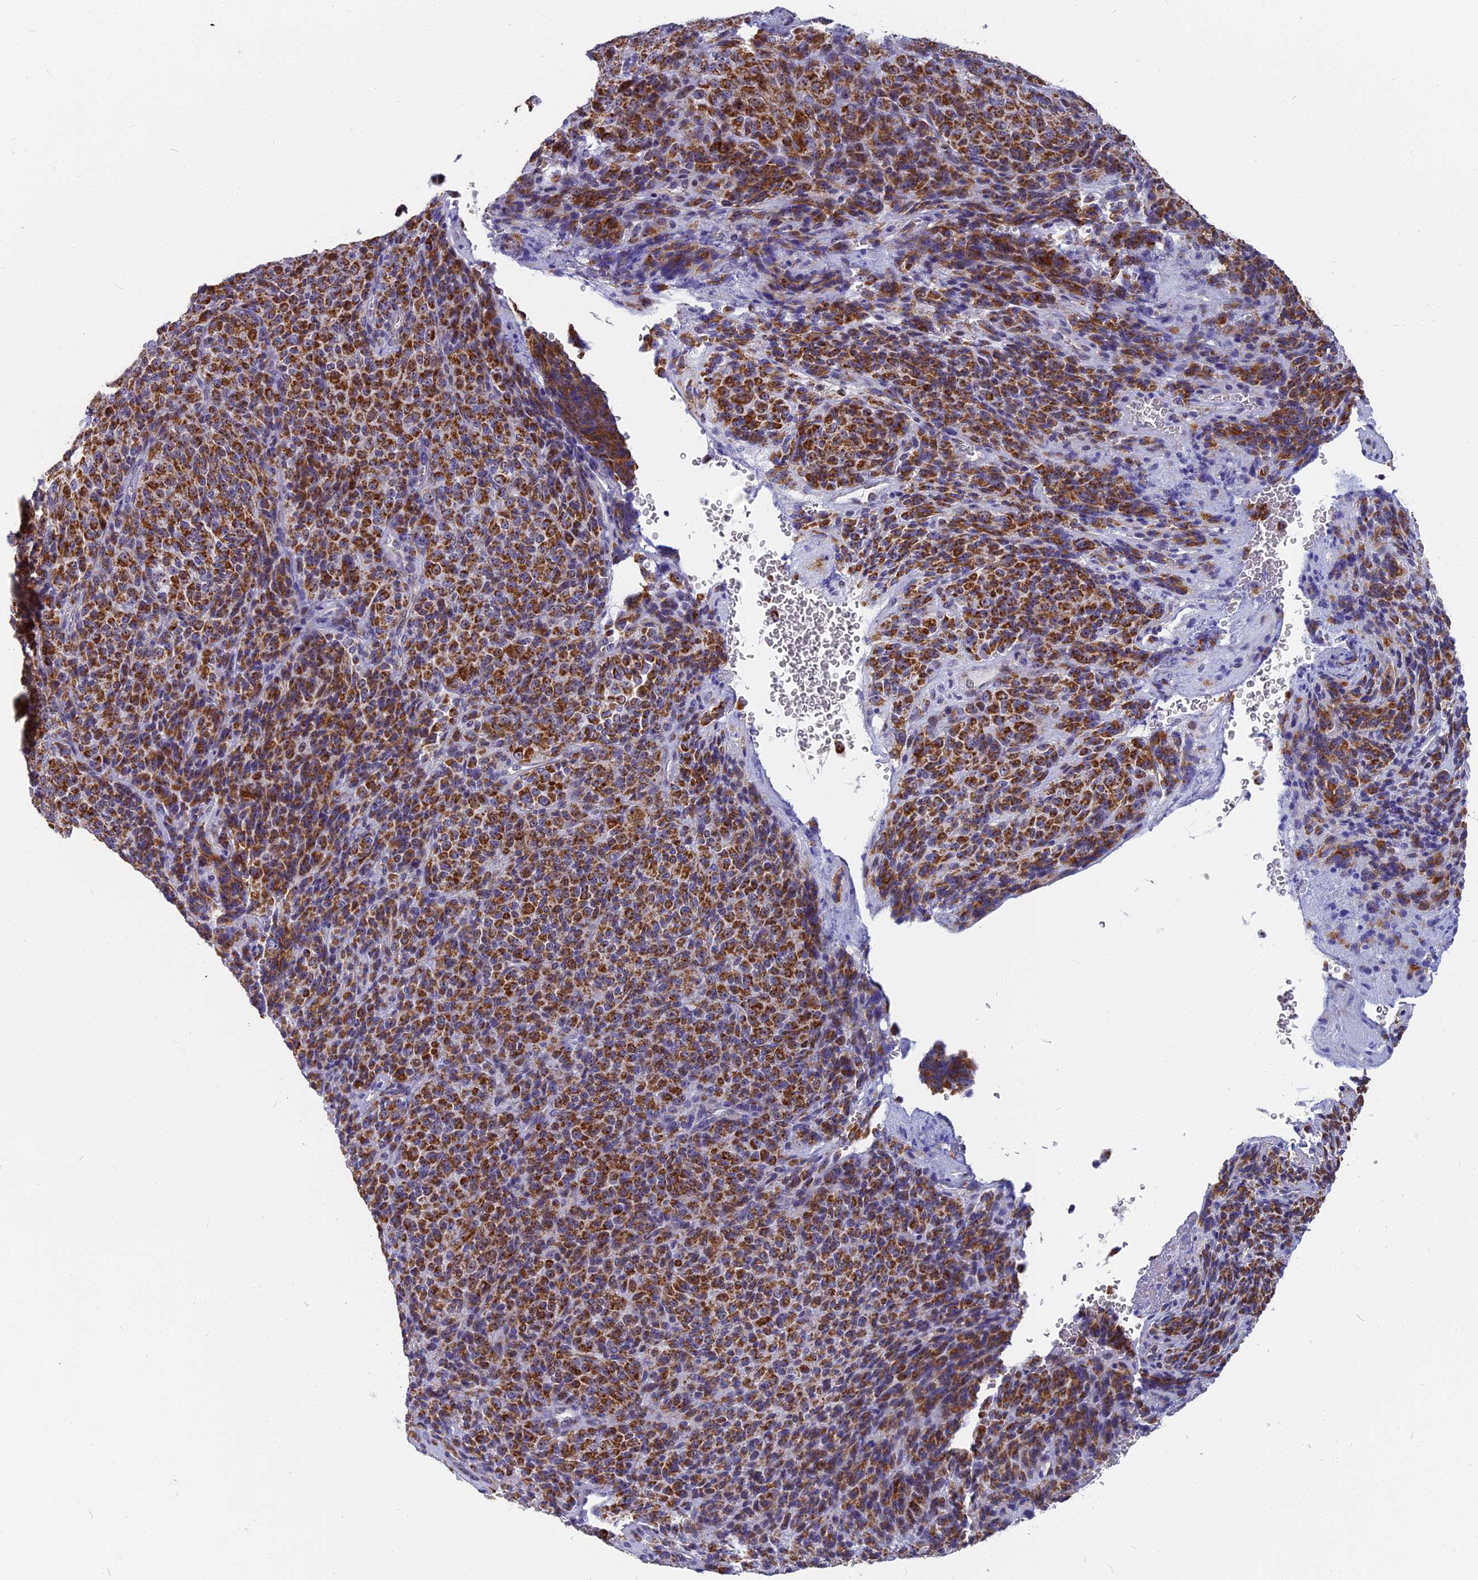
{"staining": {"intensity": "strong", "quantity": ">75%", "location": "cytoplasmic/membranous"}, "tissue": "melanoma", "cell_type": "Tumor cells", "image_type": "cancer", "snomed": [{"axis": "morphology", "description": "Malignant melanoma, Metastatic site"}, {"axis": "topography", "description": "Brain"}], "caption": "About >75% of tumor cells in human malignant melanoma (metastatic site) show strong cytoplasmic/membranous protein staining as visualized by brown immunohistochemical staining.", "gene": "DTWD1", "patient": {"sex": "female", "age": 56}}